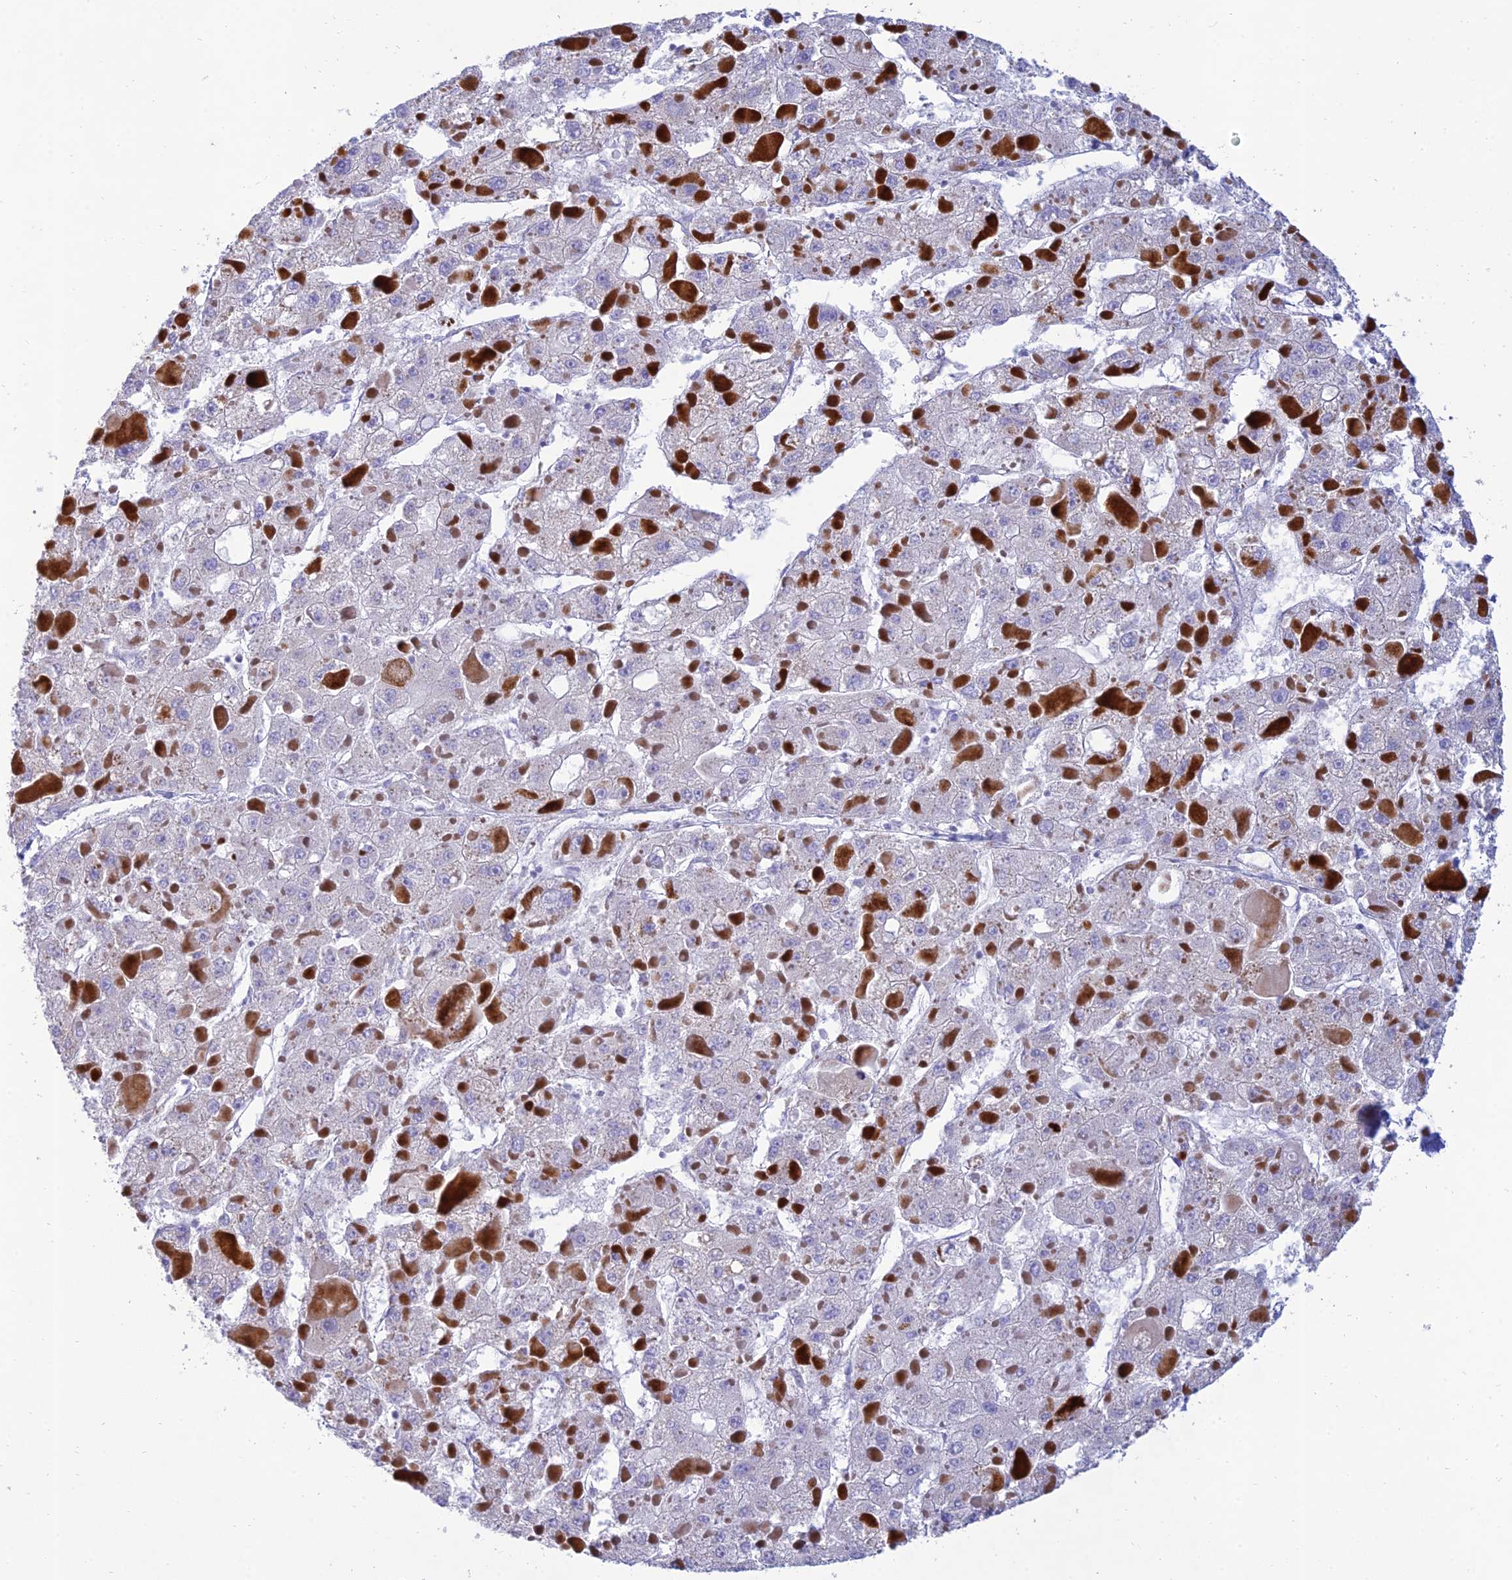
{"staining": {"intensity": "negative", "quantity": "none", "location": "none"}, "tissue": "liver cancer", "cell_type": "Tumor cells", "image_type": "cancer", "snomed": [{"axis": "morphology", "description": "Carcinoma, Hepatocellular, NOS"}, {"axis": "topography", "description": "Liver"}], "caption": "This histopathology image is of hepatocellular carcinoma (liver) stained with immunohistochemistry to label a protein in brown with the nuclei are counter-stained blue. There is no expression in tumor cells.", "gene": "MAL2", "patient": {"sex": "female", "age": 73}}